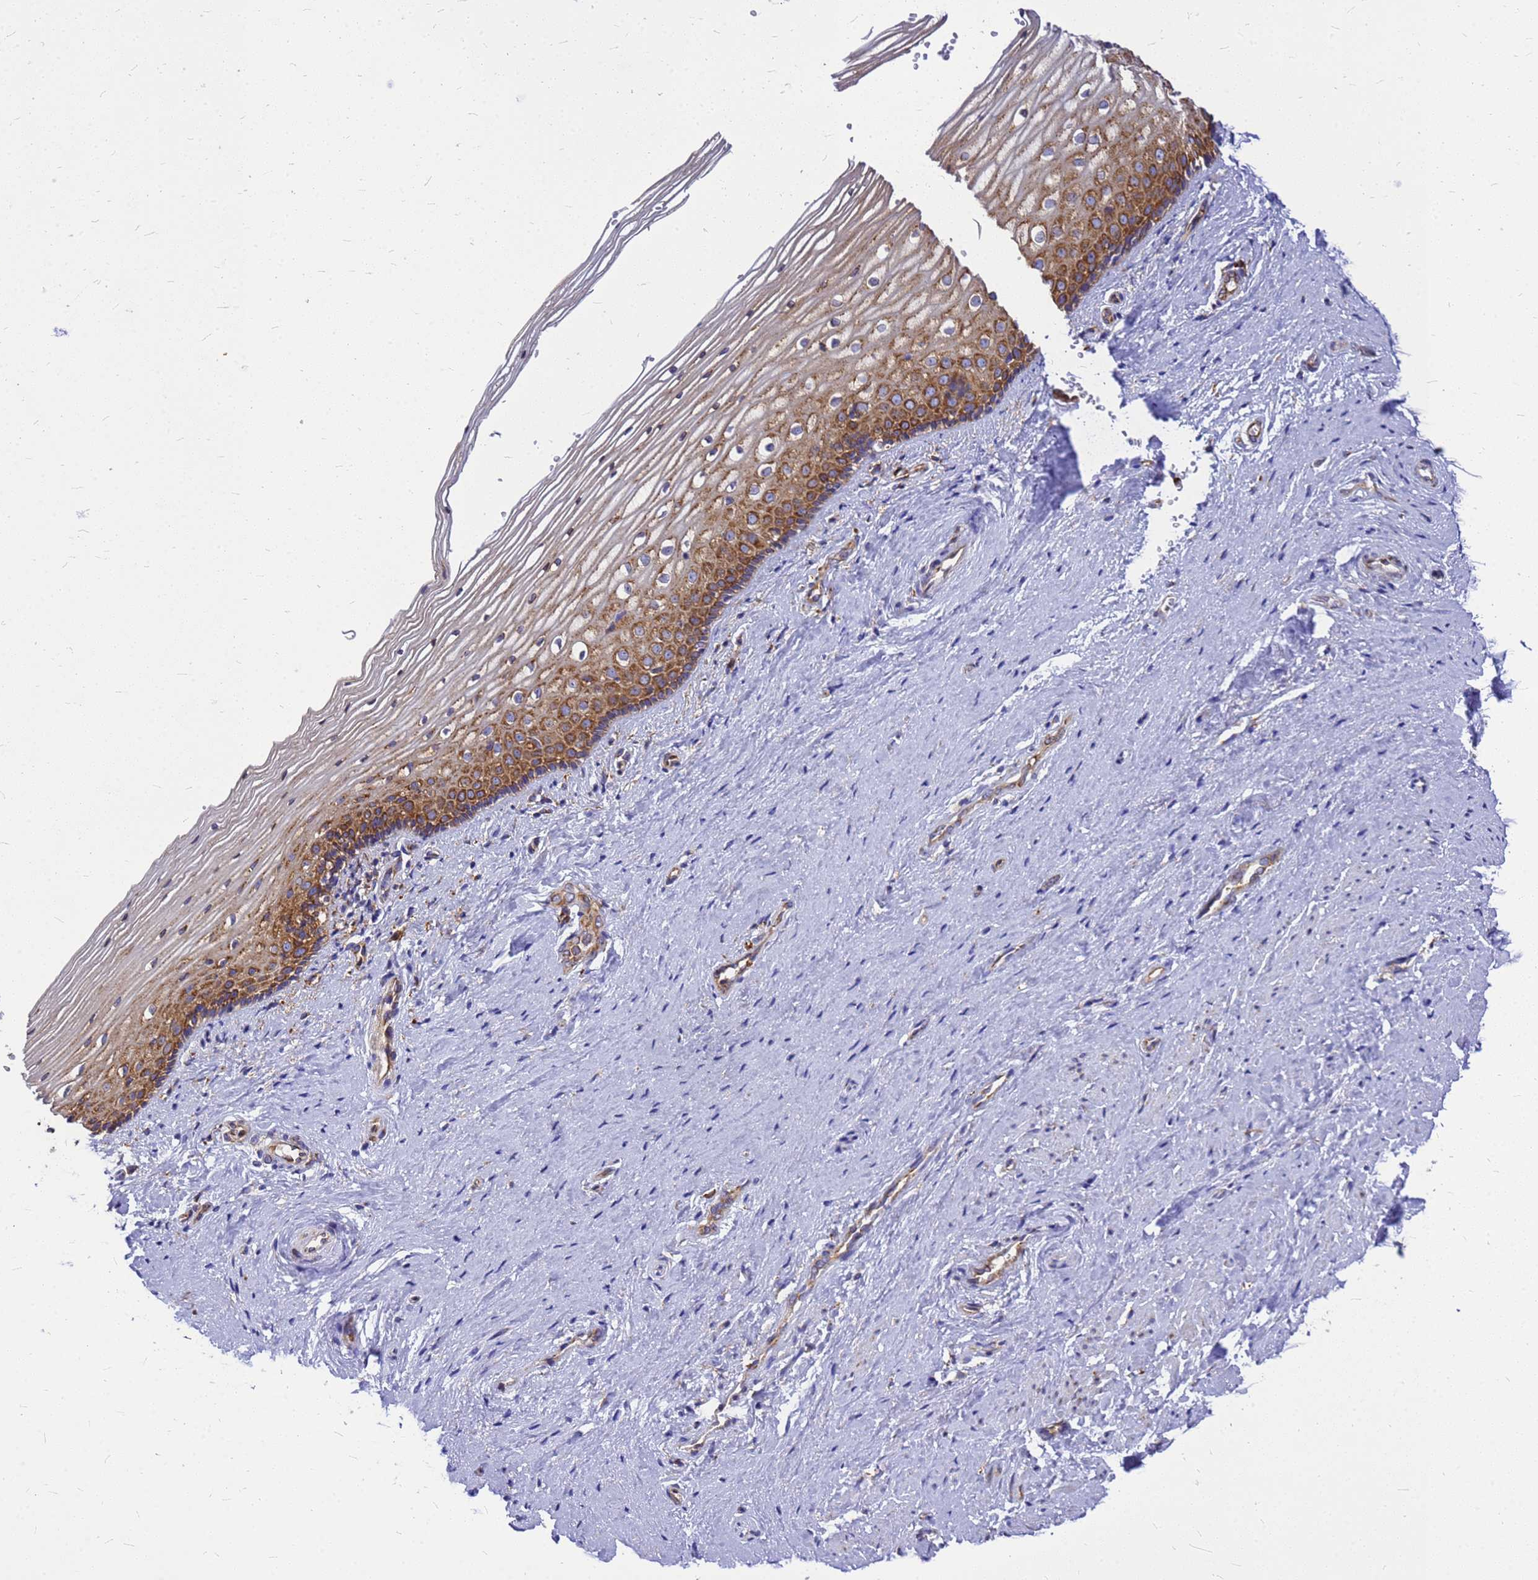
{"staining": {"intensity": "strong", "quantity": ">75%", "location": "cytoplasmic/membranous"}, "tissue": "vagina", "cell_type": "Squamous epithelial cells", "image_type": "normal", "snomed": [{"axis": "morphology", "description": "Normal tissue, NOS"}, {"axis": "topography", "description": "Vagina"}], "caption": "A micrograph of human vagina stained for a protein displays strong cytoplasmic/membranous brown staining in squamous epithelial cells. (Stains: DAB in brown, nuclei in blue, Microscopy: brightfield microscopy at high magnification).", "gene": "EEF1D", "patient": {"sex": "female", "age": 46}}